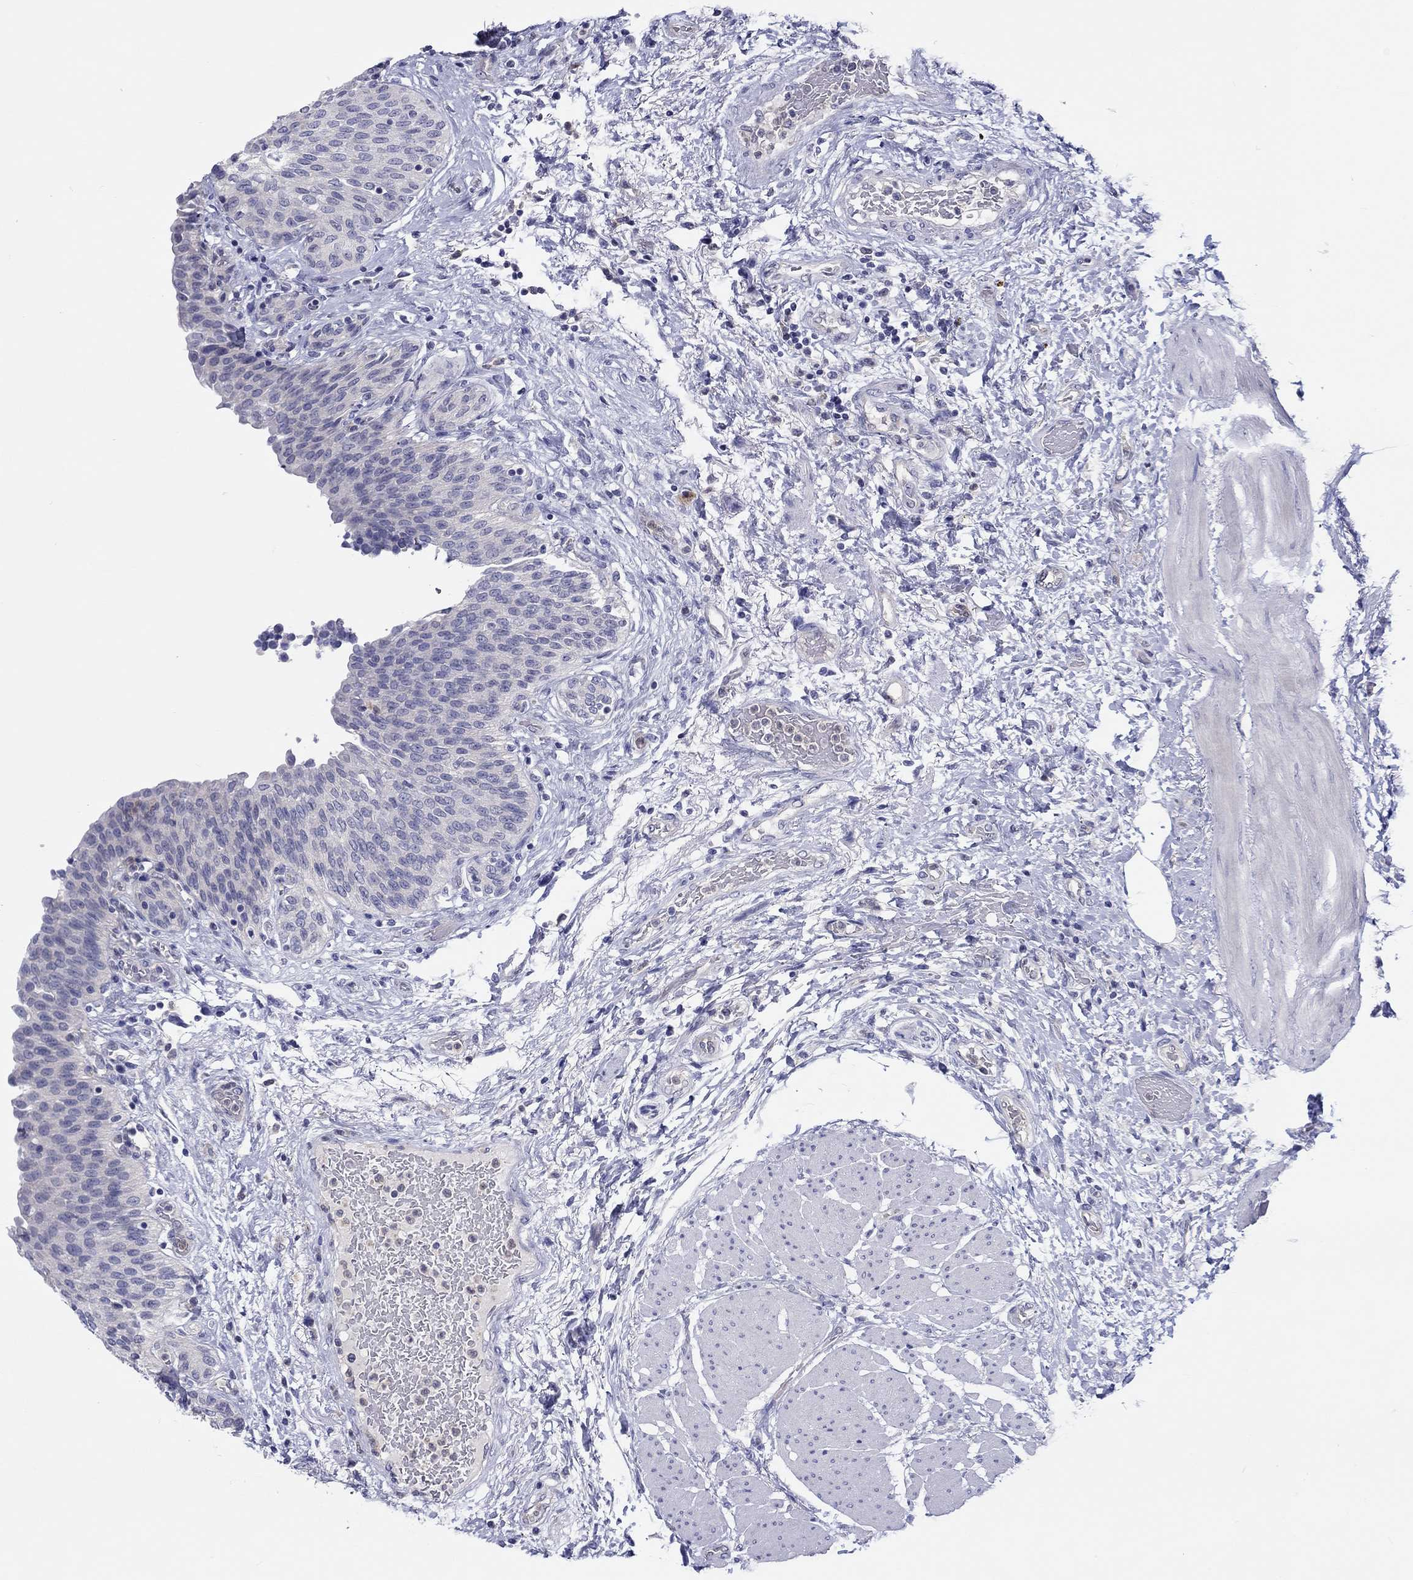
{"staining": {"intensity": "negative", "quantity": "none", "location": "none"}, "tissue": "urinary bladder", "cell_type": "Urothelial cells", "image_type": "normal", "snomed": [{"axis": "morphology", "description": "Normal tissue, NOS"}, {"axis": "morphology", "description": "Metaplasia, NOS"}, {"axis": "topography", "description": "Urinary bladder"}], "caption": "This is a photomicrograph of immunohistochemistry staining of unremarkable urinary bladder, which shows no staining in urothelial cells.", "gene": "ABCG4", "patient": {"sex": "male", "age": 68}}